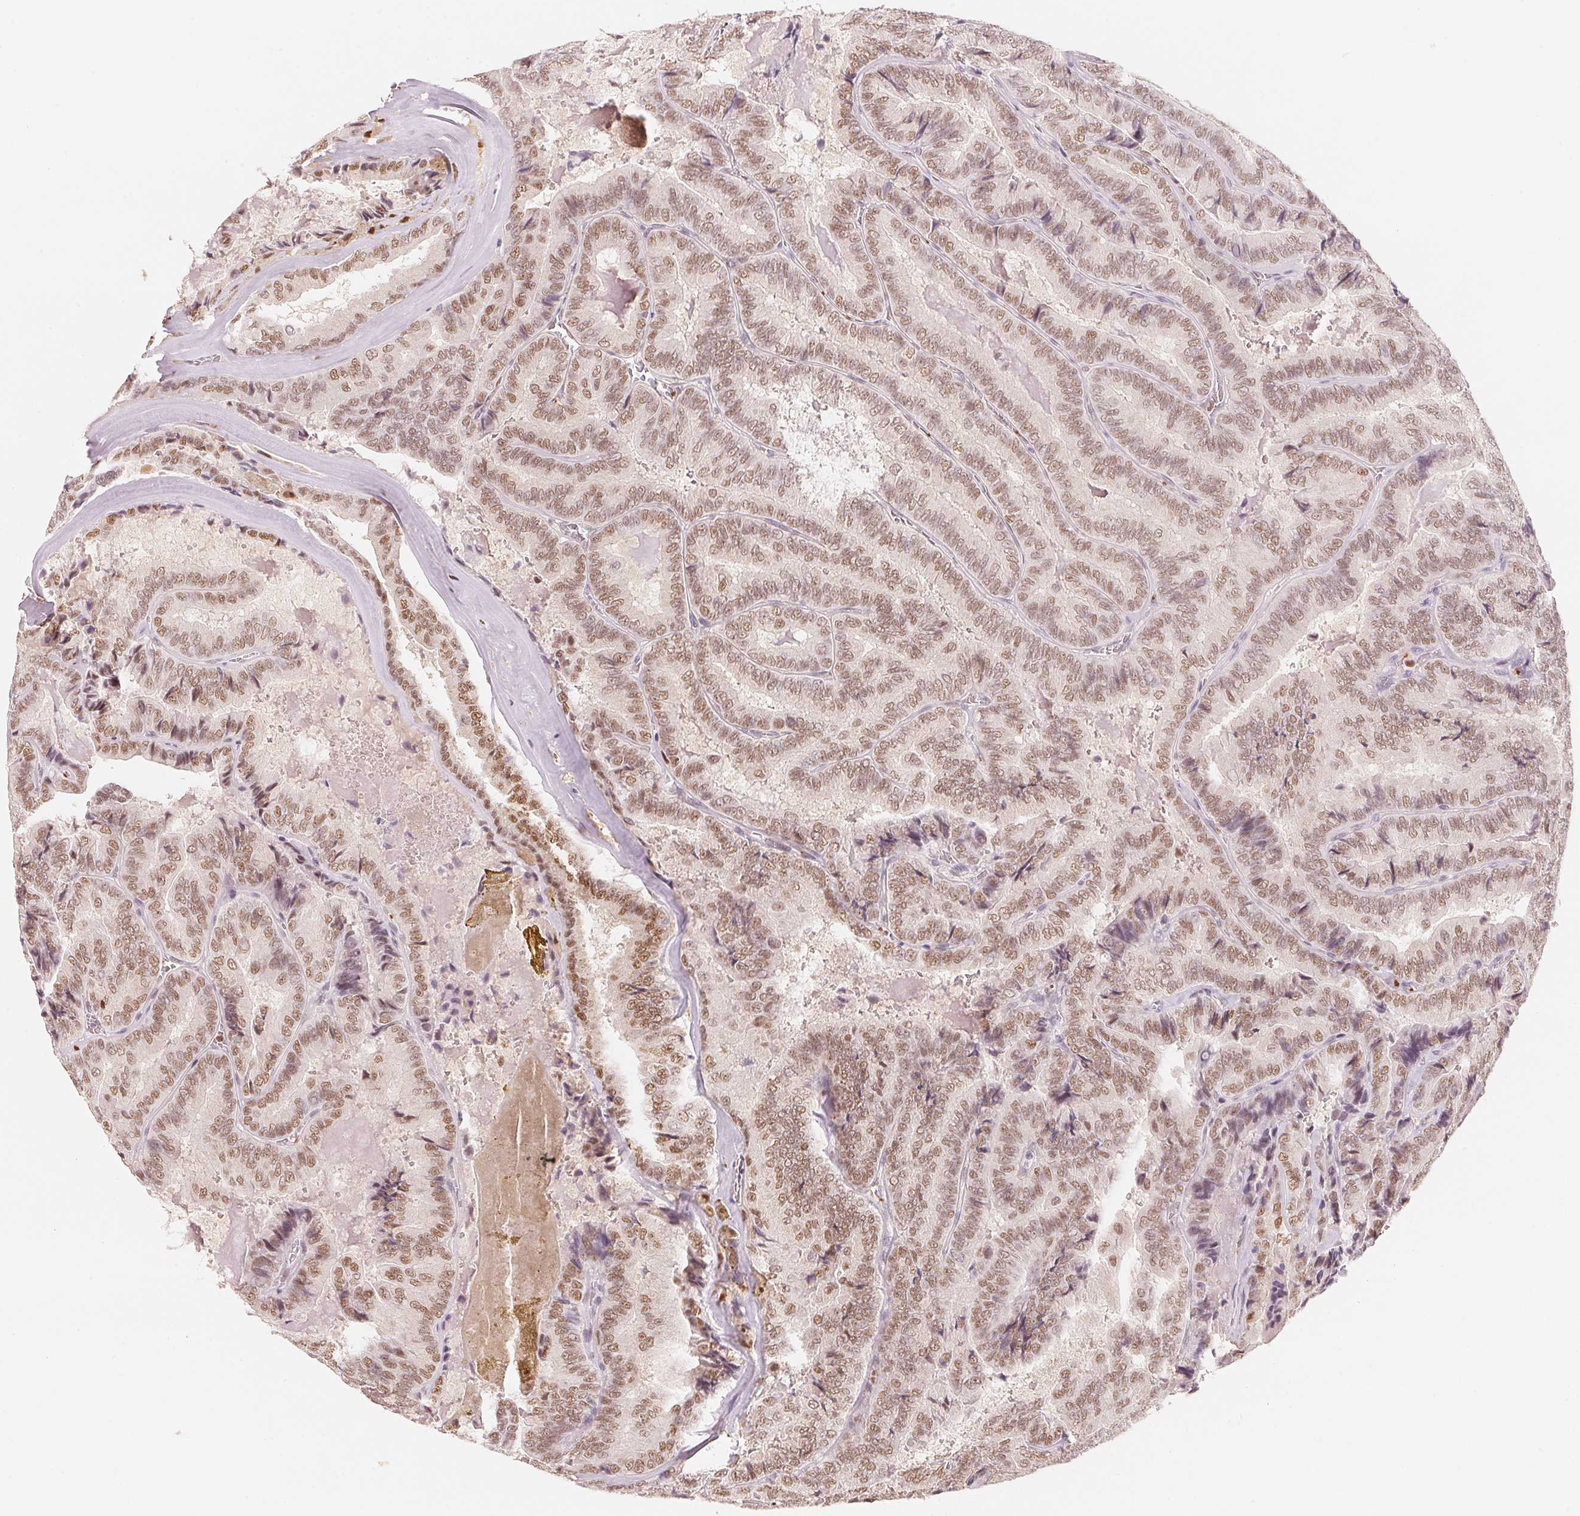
{"staining": {"intensity": "moderate", "quantity": ">75%", "location": "nuclear"}, "tissue": "thyroid cancer", "cell_type": "Tumor cells", "image_type": "cancer", "snomed": [{"axis": "morphology", "description": "Papillary adenocarcinoma, NOS"}, {"axis": "topography", "description": "Thyroid gland"}], "caption": "Papillary adenocarcinoma (thyroid) stained with a protein marker exhibits moderate staining in tumor cells.", "gene": "ARHGAP22", "patient": {"sex": "female", "age": 75}}